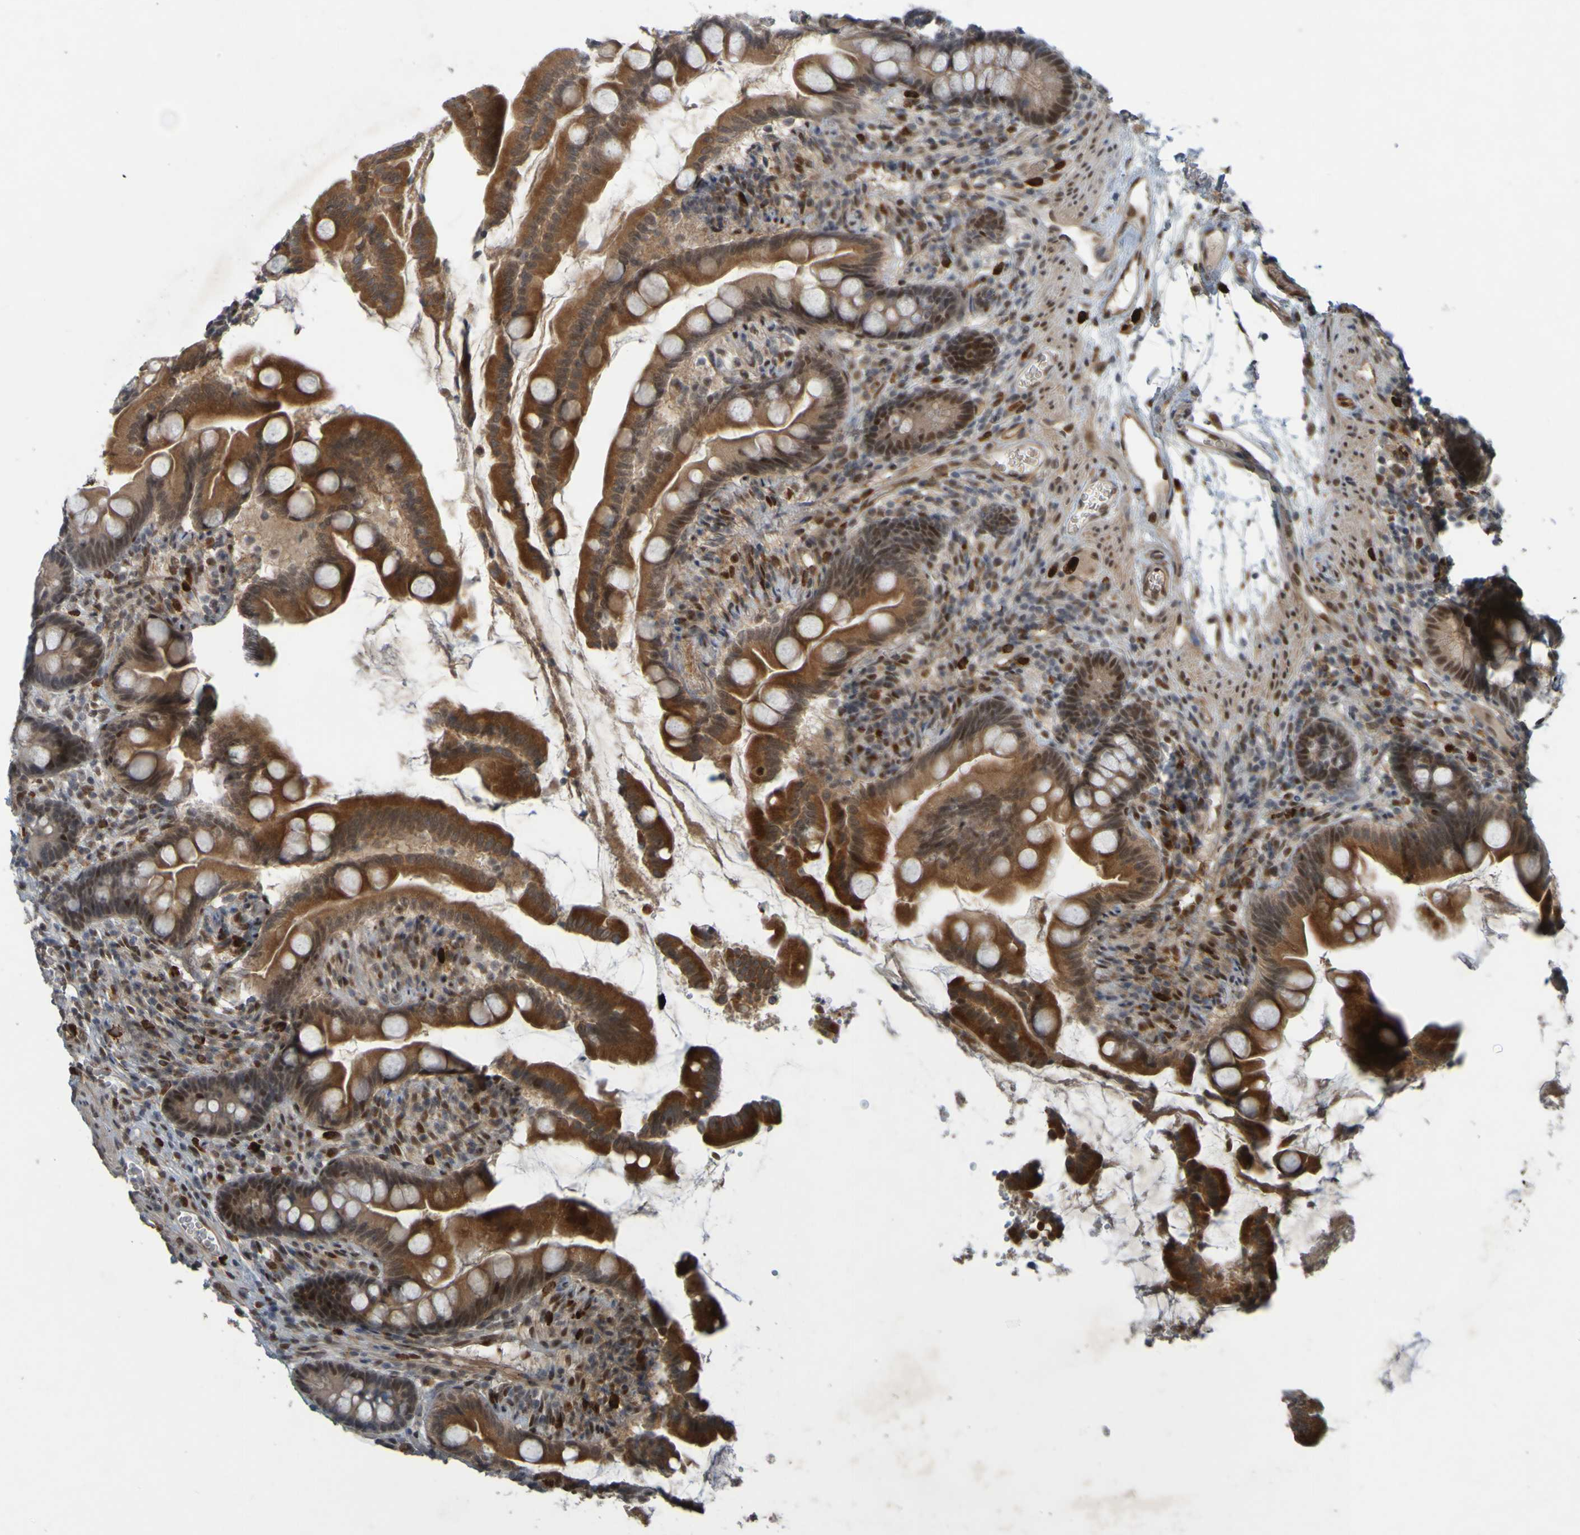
{"staining": {"intensity": "moderate", "quantity": ">75%", "location": "cytoplasmic/membranous,nuclear"}, "tissue": "small intestine", "cell_type": "Glandular cells", "image_type": "normal", "snomed": [{"axis": "morphology", "description": "Normal tissue, NOS"}, {"axis": "topography", "description": "Small intestine"}], "caption": "The immunohistochemical stain labels moderate cytoplasmic/membranous,nuclear positivity in glandular cells of benign small intestine. (Stains: DAB (3,3'-diaminobenzidine) in brown, nuclei in blue, Microscopy: brightfield microscopy at high magnification).", "gene": "MCPH1", "patient": {"sex": "female", "age": 56}}